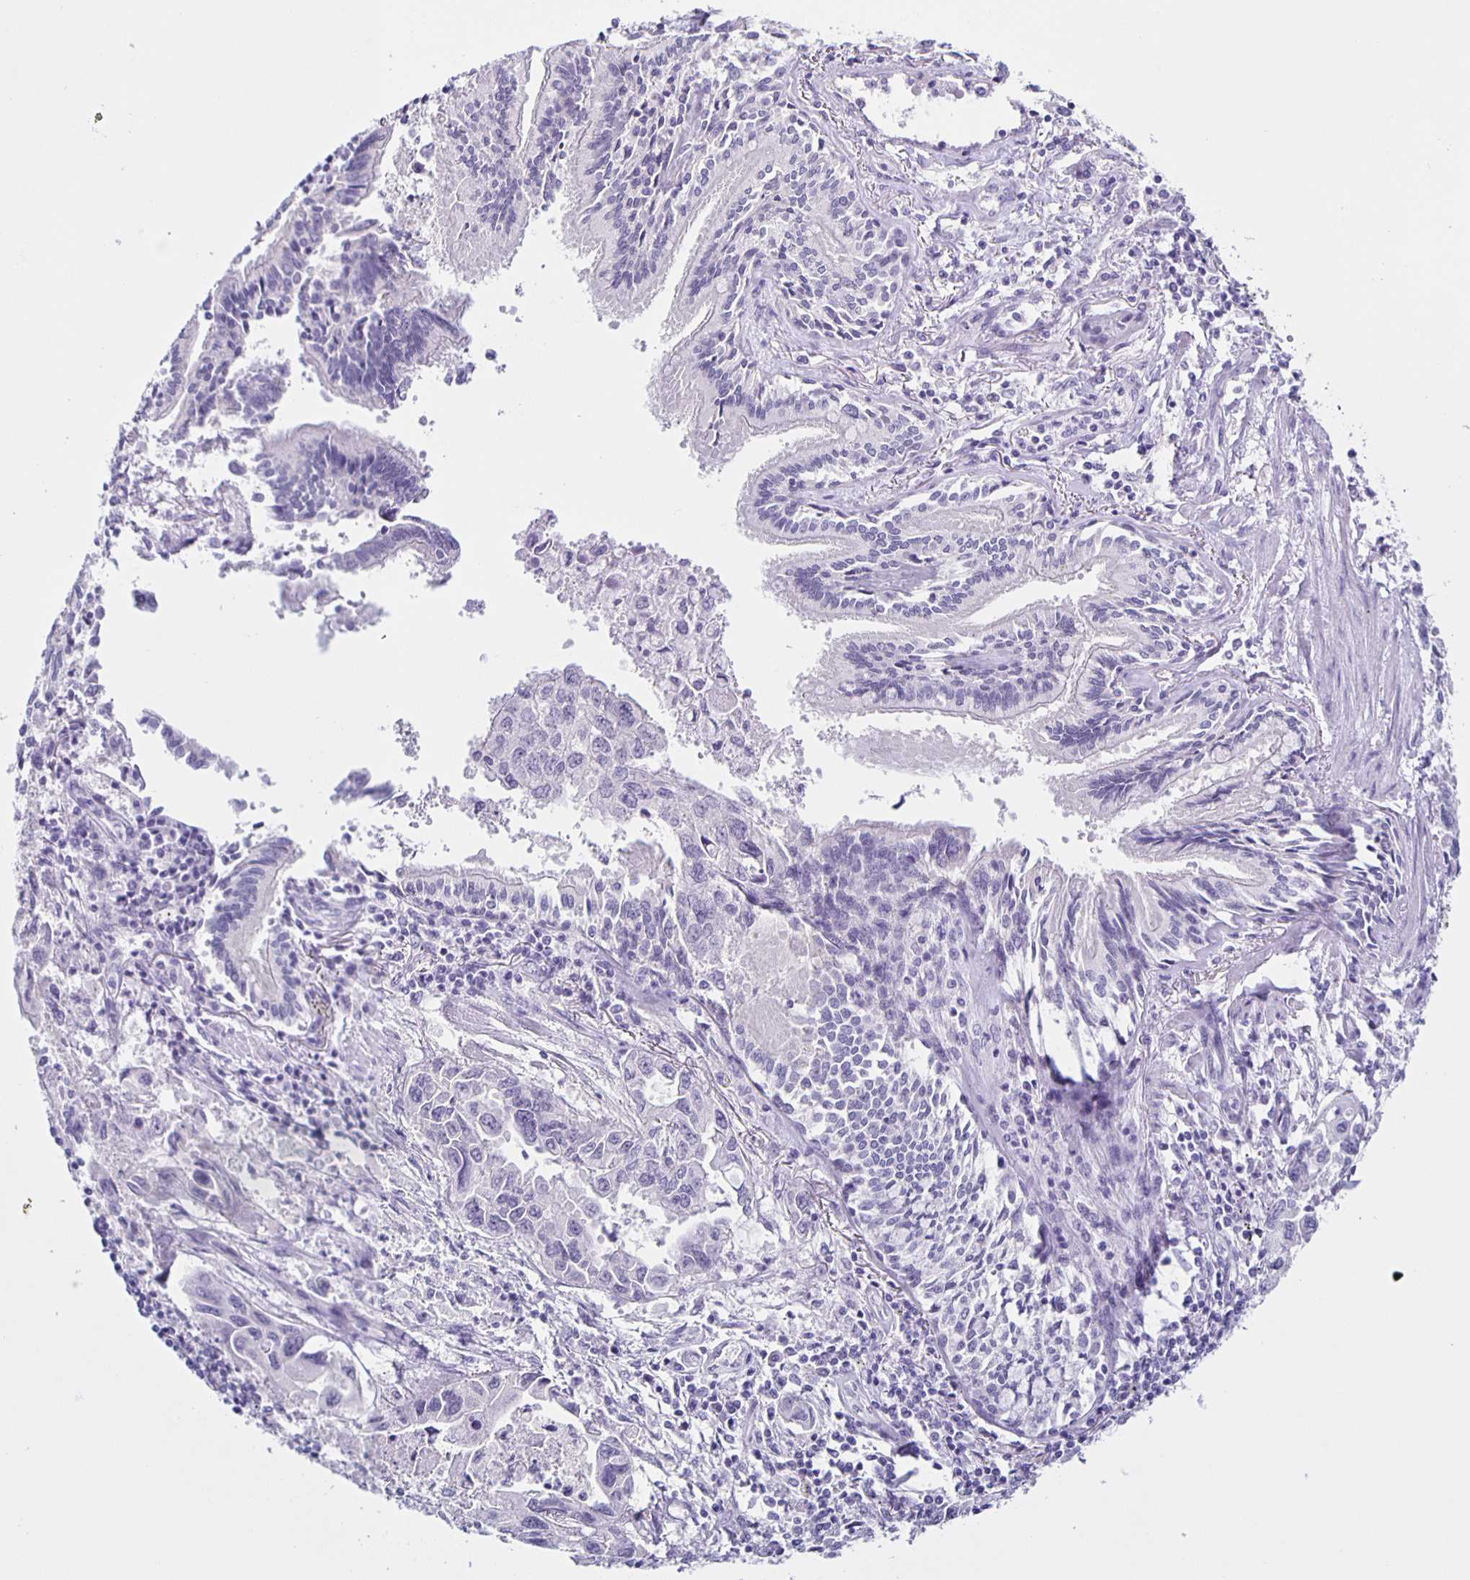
{"staining": {"intensity": "negative", "quantity": "none", "location": "none"}, "tissue": "lung cancer", "cell_type": "Tumor cells", "image_type": "cancer", "snomed": [{"axis": "morphology", "description": "Adenocarcinoma, NOS"}, {"axis": "topography", "description": "Lung"}], "caption": "High magnification brightfield microscopy of adenocarcinoma (lung) stained with DAB (brown) and counterstained with hematoxylin (blue): tumor cells show no significant positivity. Brightfield microscopy of immunohistochemistry (IHC) stained with DAB (brown) and hematoxylin (blue), captured at high magnification.", "gene": "SLC12A3", "patient": {"sex": "male", "age": 64}}